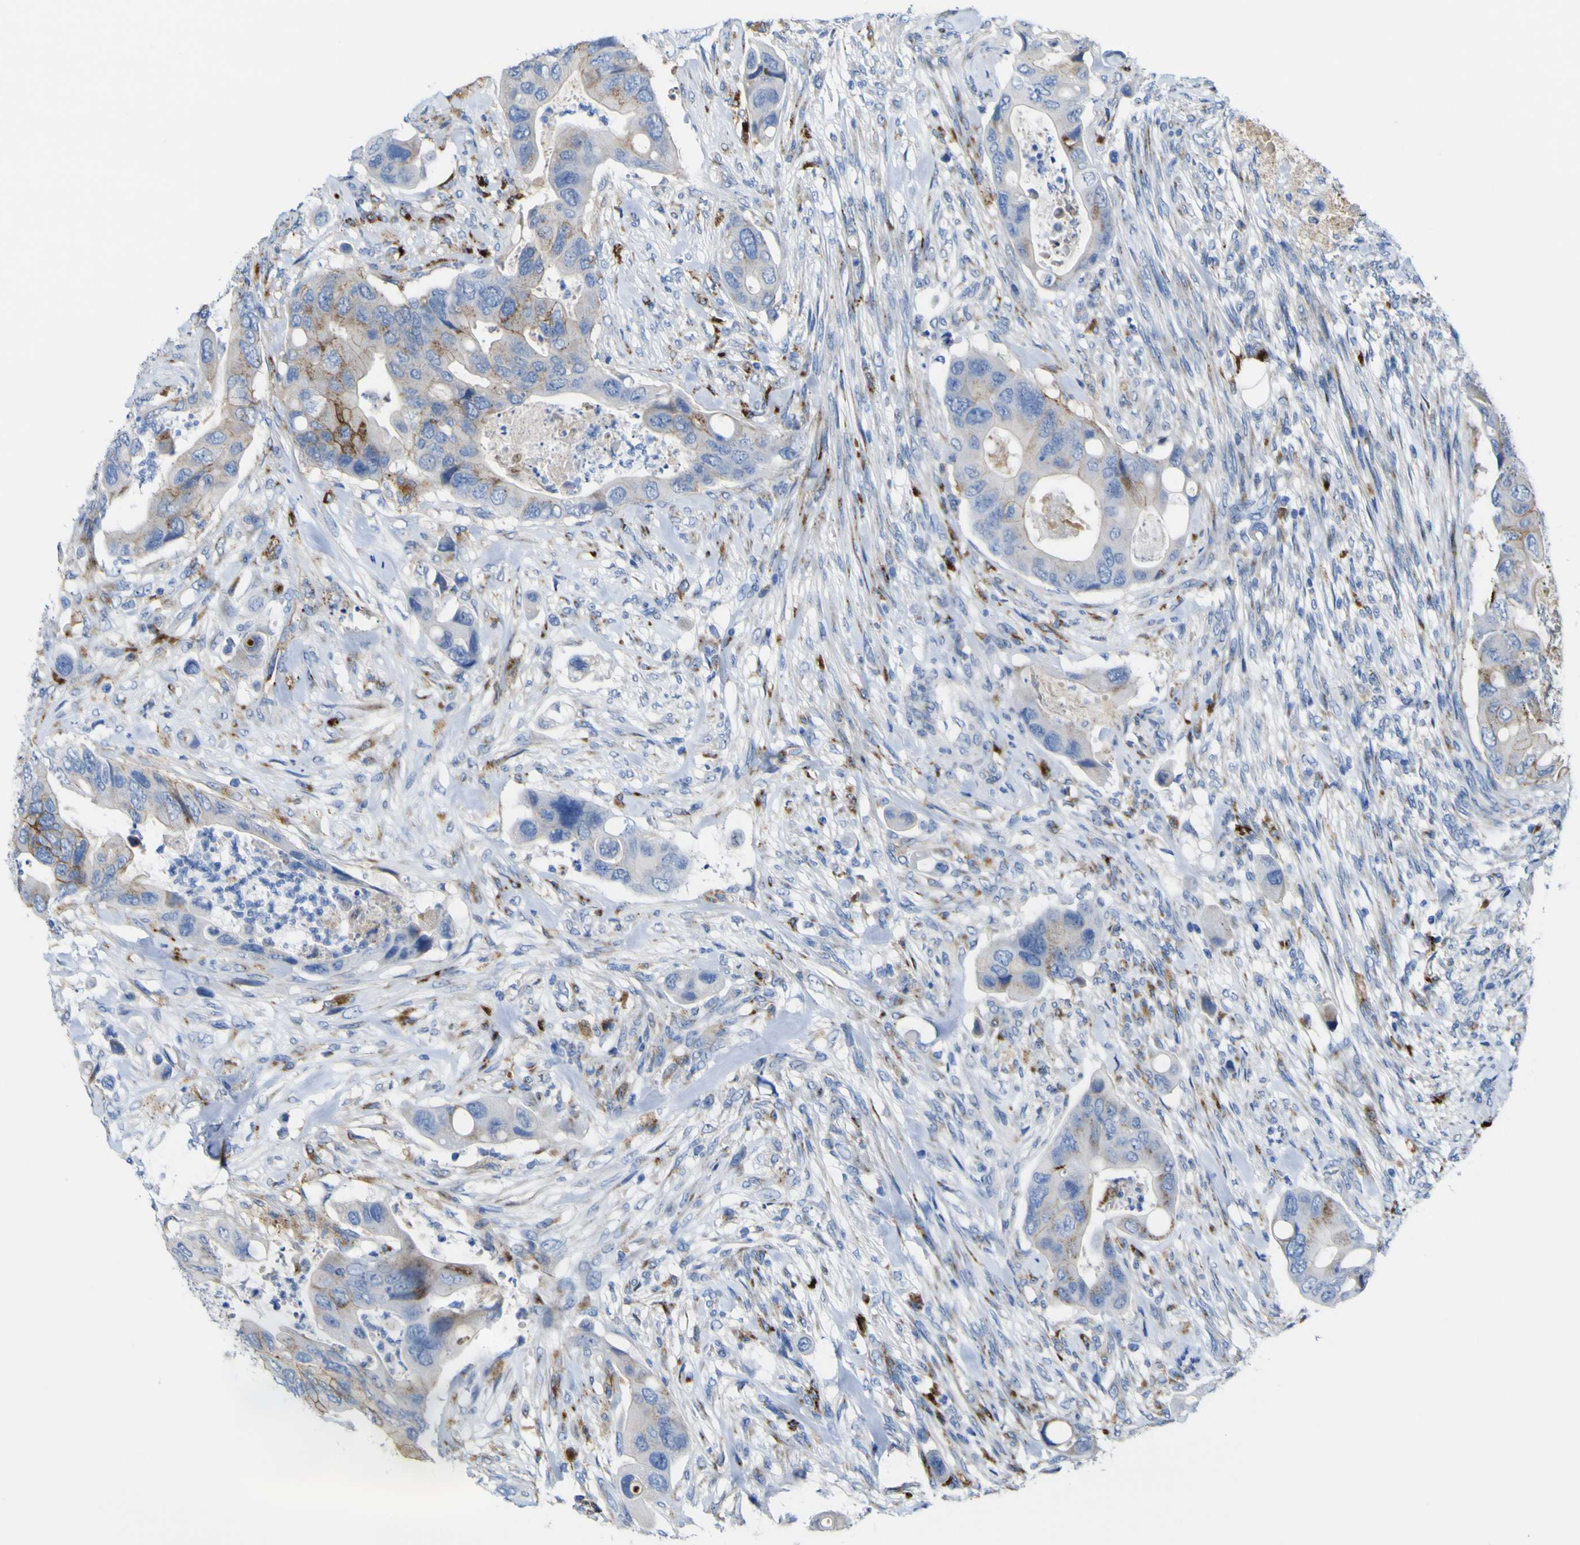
{"staining": {"intensity": "moderate", "quantity": "<25%", "location": "cytoplasmic/membranous"}, "tissue": "colorectal cancer", "cell_type": "Tumor cells", "image_type": "cancer", "snomed": [{"axis": "morphology", "description": "Adenocarcinoma, NOS"}, {"axis": "topography", "description": "Rectum"}], "caption": "A photomicrograph of colorectal cancer (adenocarcinoma) stained for a protein displays moderate cytoplasmic/membranous brown staining in tumor cells.", "gene": "PTPRF", "patient": {"sex": "female", "age": 57}}